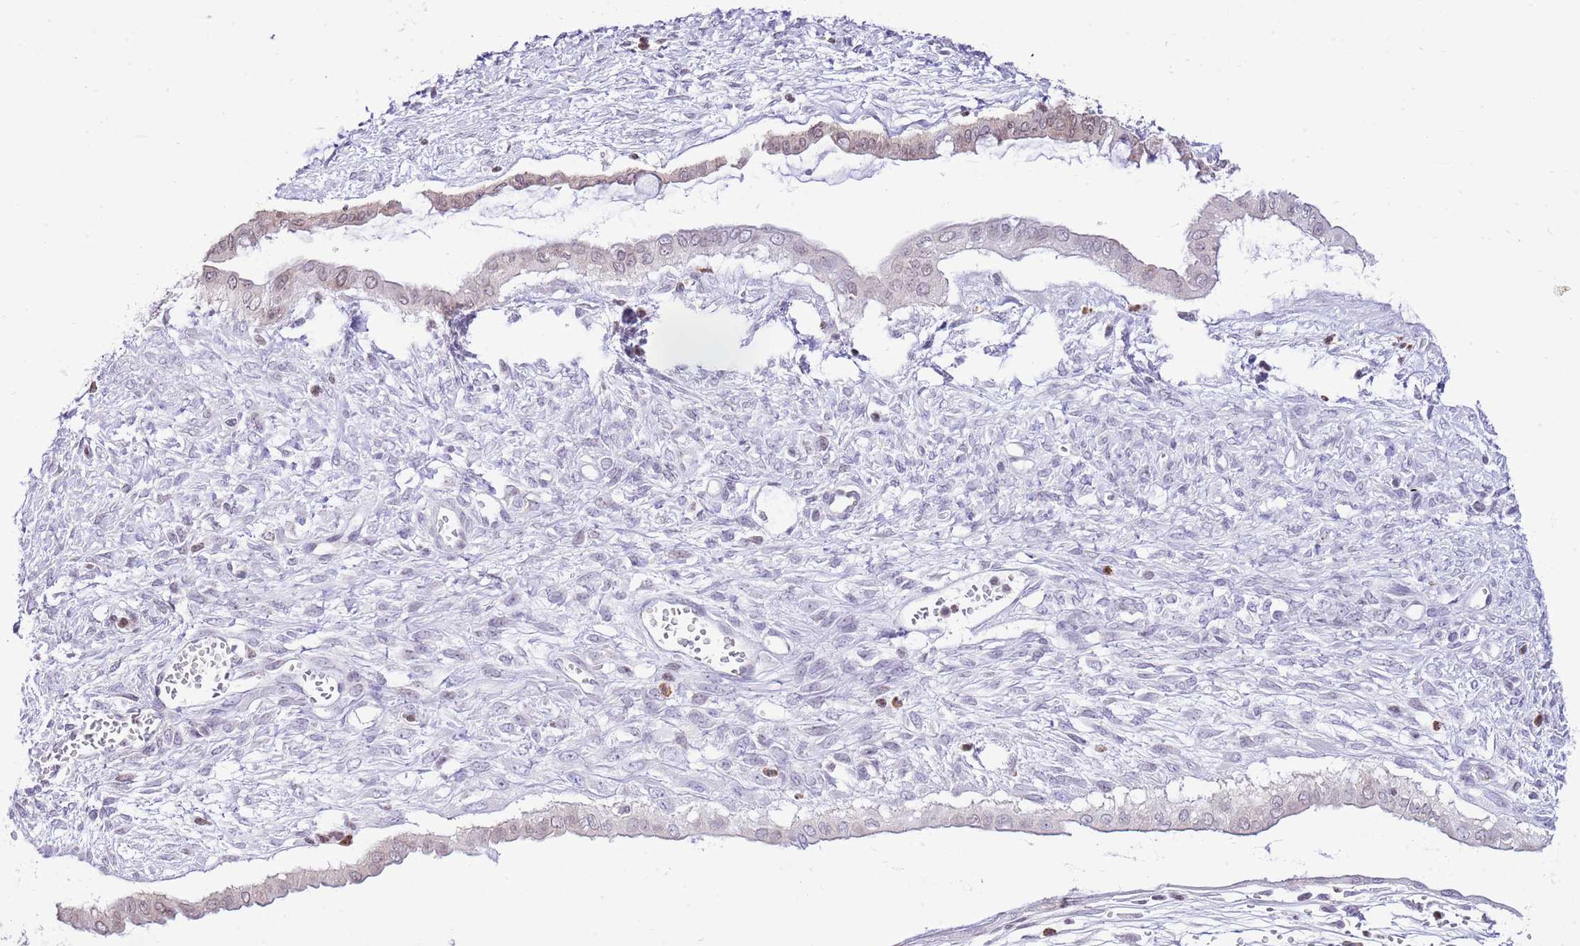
{"staining": {"intensity": "weak", "quantity": "25%-75%", "location": "cytoplasmic/membranous,nuclear"}, "tissue": "ovarian cancer", "cell_type": "Tumor cells", "image_type": "cancer", "snomed": [{"axis": "morphology", "description": "Cystadenocarcinoma, mucinous, NOS"}, {"axis": "topography", "description": "Ovary"}], "caption": "Protein staining displays weak cytoplasmic/membranous and nuclear expression in about 25%-75% of tumor cells in ovarian cancer. The staining was performed using DAB (3,3'-diaminobenzidine), with brown indicating positive protein expression. Nuclei are stained blue with hematoxylin.", "gene": "PRR15", "patient": {"sex": "female", "age": 73}}